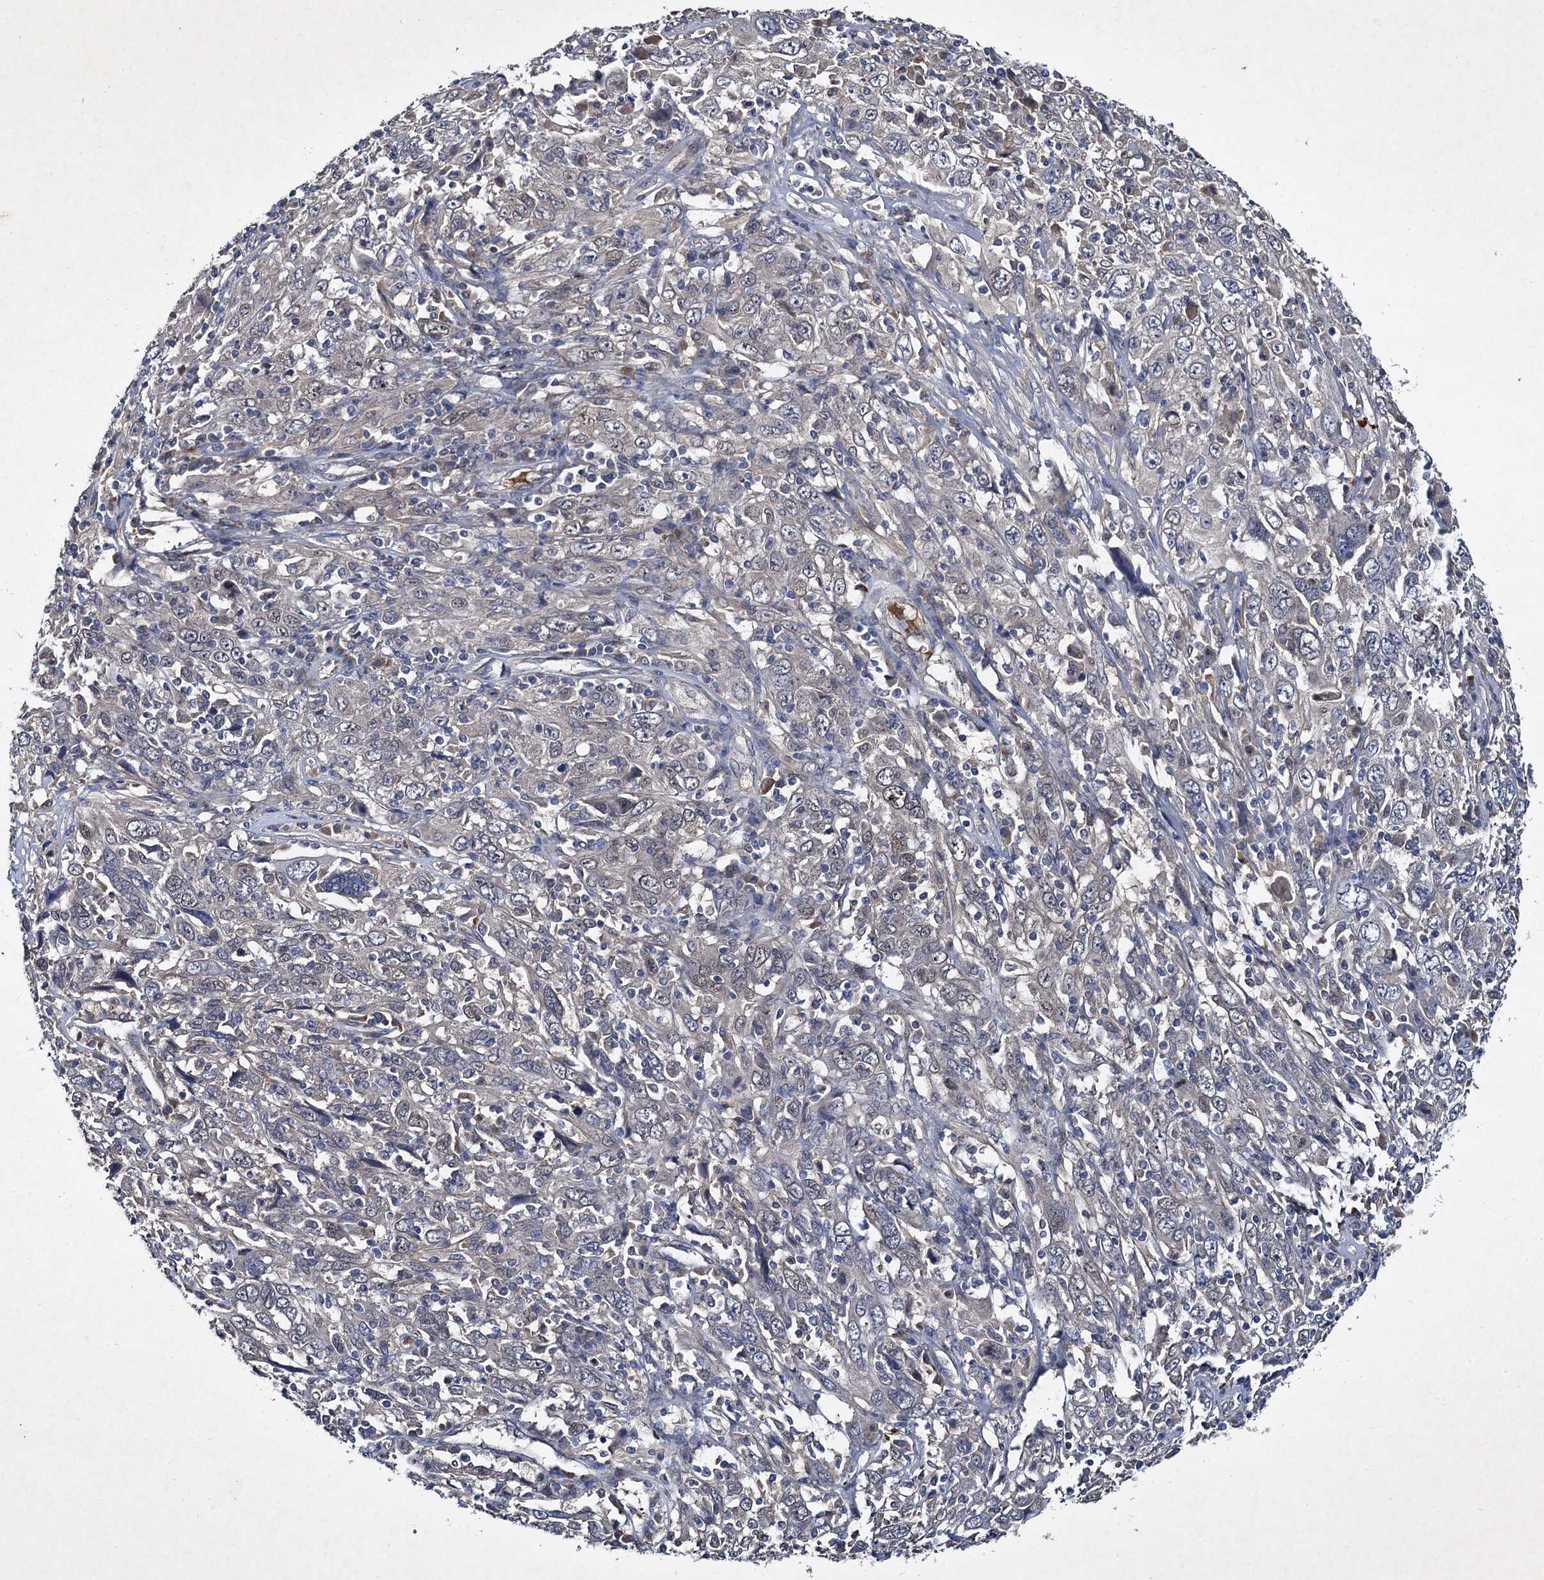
{"staining": {"intensity": "negative", "quantity": "none", "location": "none"}, "tissue": "cervical cancer", "cell_type": "Tumor cells", "image_type": "cancer", "snomed": [{"axis": "morphology", "description": "Squamous cell carcinoma, NOS"}, {"axis": "topography", "description": "Cervix"}], "caption": "High magnification brightfield microscopy of cervical cancer (squamous cell carcinoma) stained with DAB (3,3'-diaminobenzidine) (brown) and counterstained with hematoxylin (blue): tumor cells show no significant staining.", "gene": "TMEM39B", "patient": {"sex": "female", "age": 46}}